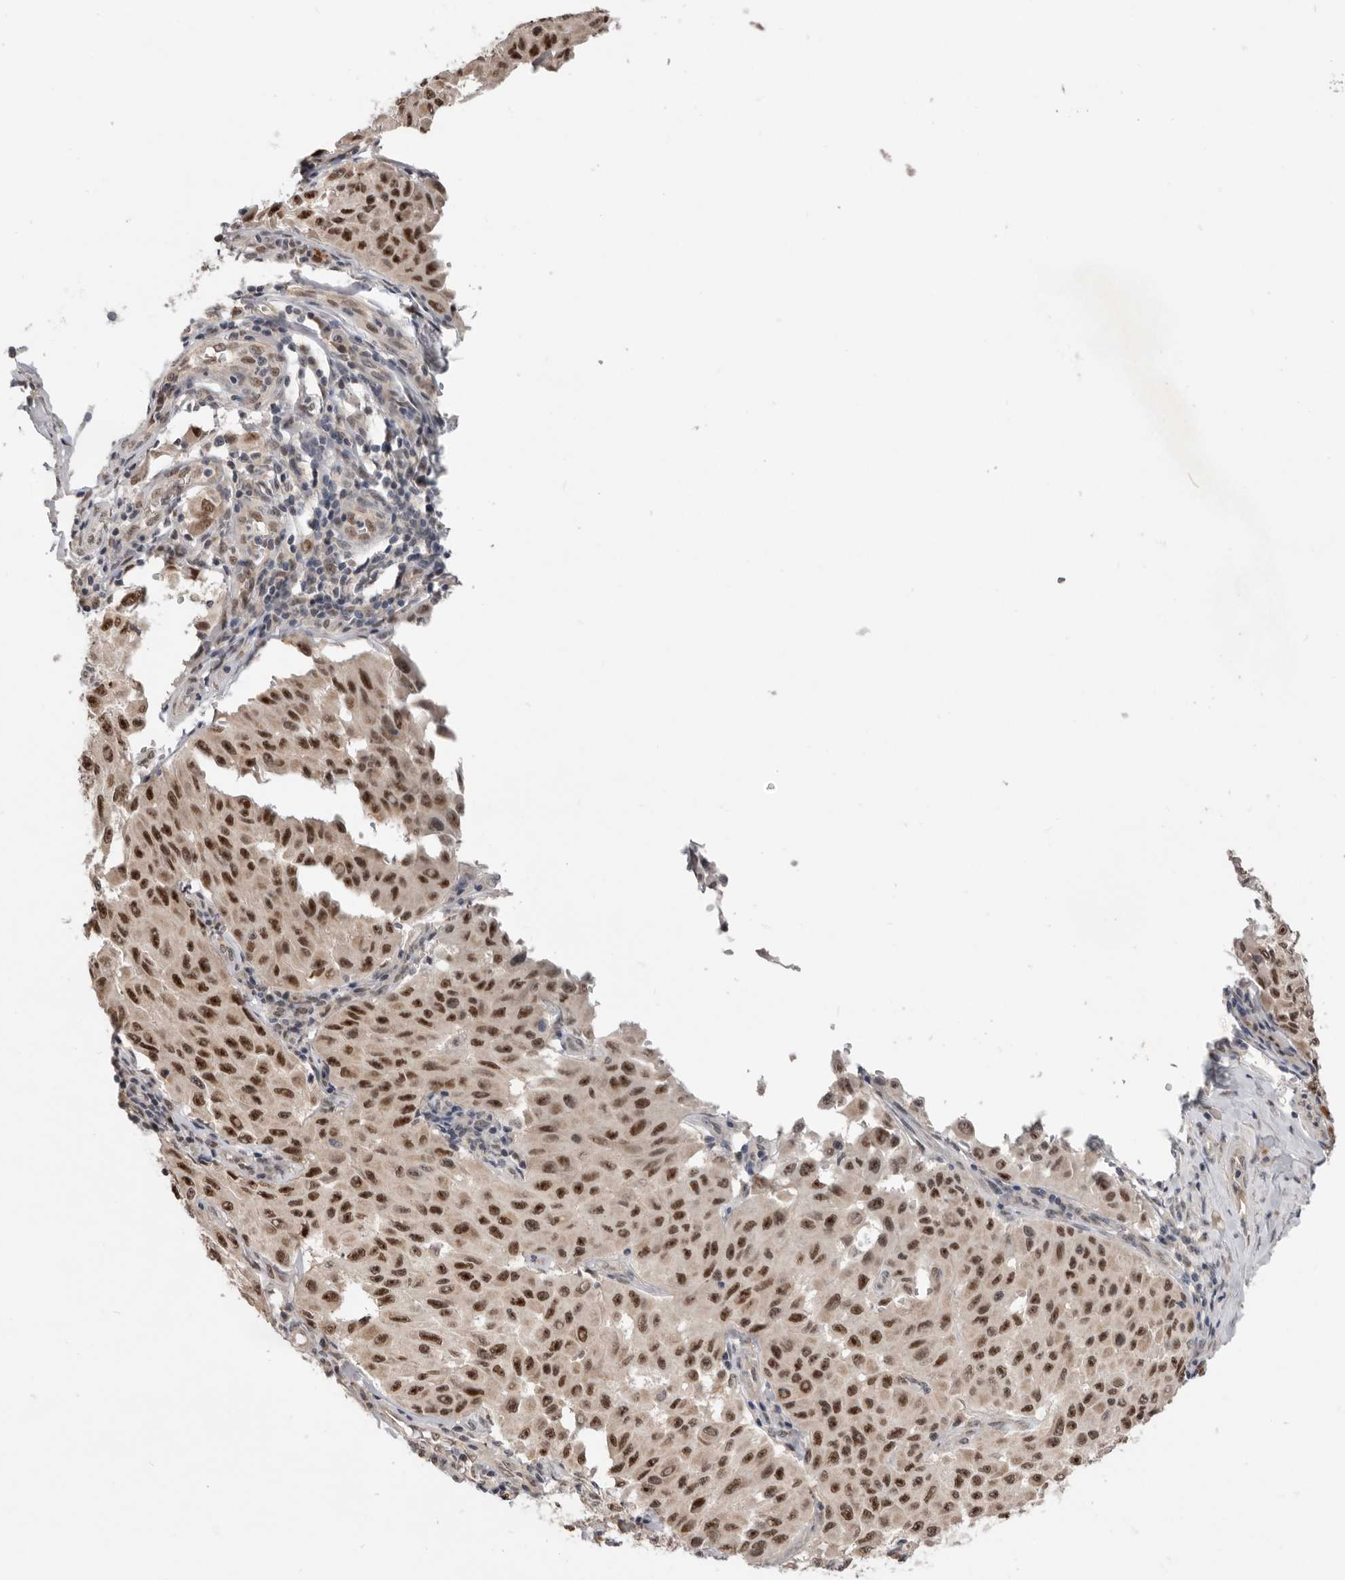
{"staining": {"intensity": "strong", "quantity": ">75%", "location": "nuclear"}, "tissue": "melanoma", "cell_type": "Tumor cells", "image_type": "cancer", "snomed": [{"axis": "morphology", "description": "Malignant melanoma, NOS"}, {"axis": "topography", "description": "Skin"}], "caption": "Malignant melanoma stained for a protein (brown) shows strong nuclear positive staining in about >75% of tumor cells.", "gene": "BRCA2", "patient": {"sex": "male", "age": 30}}